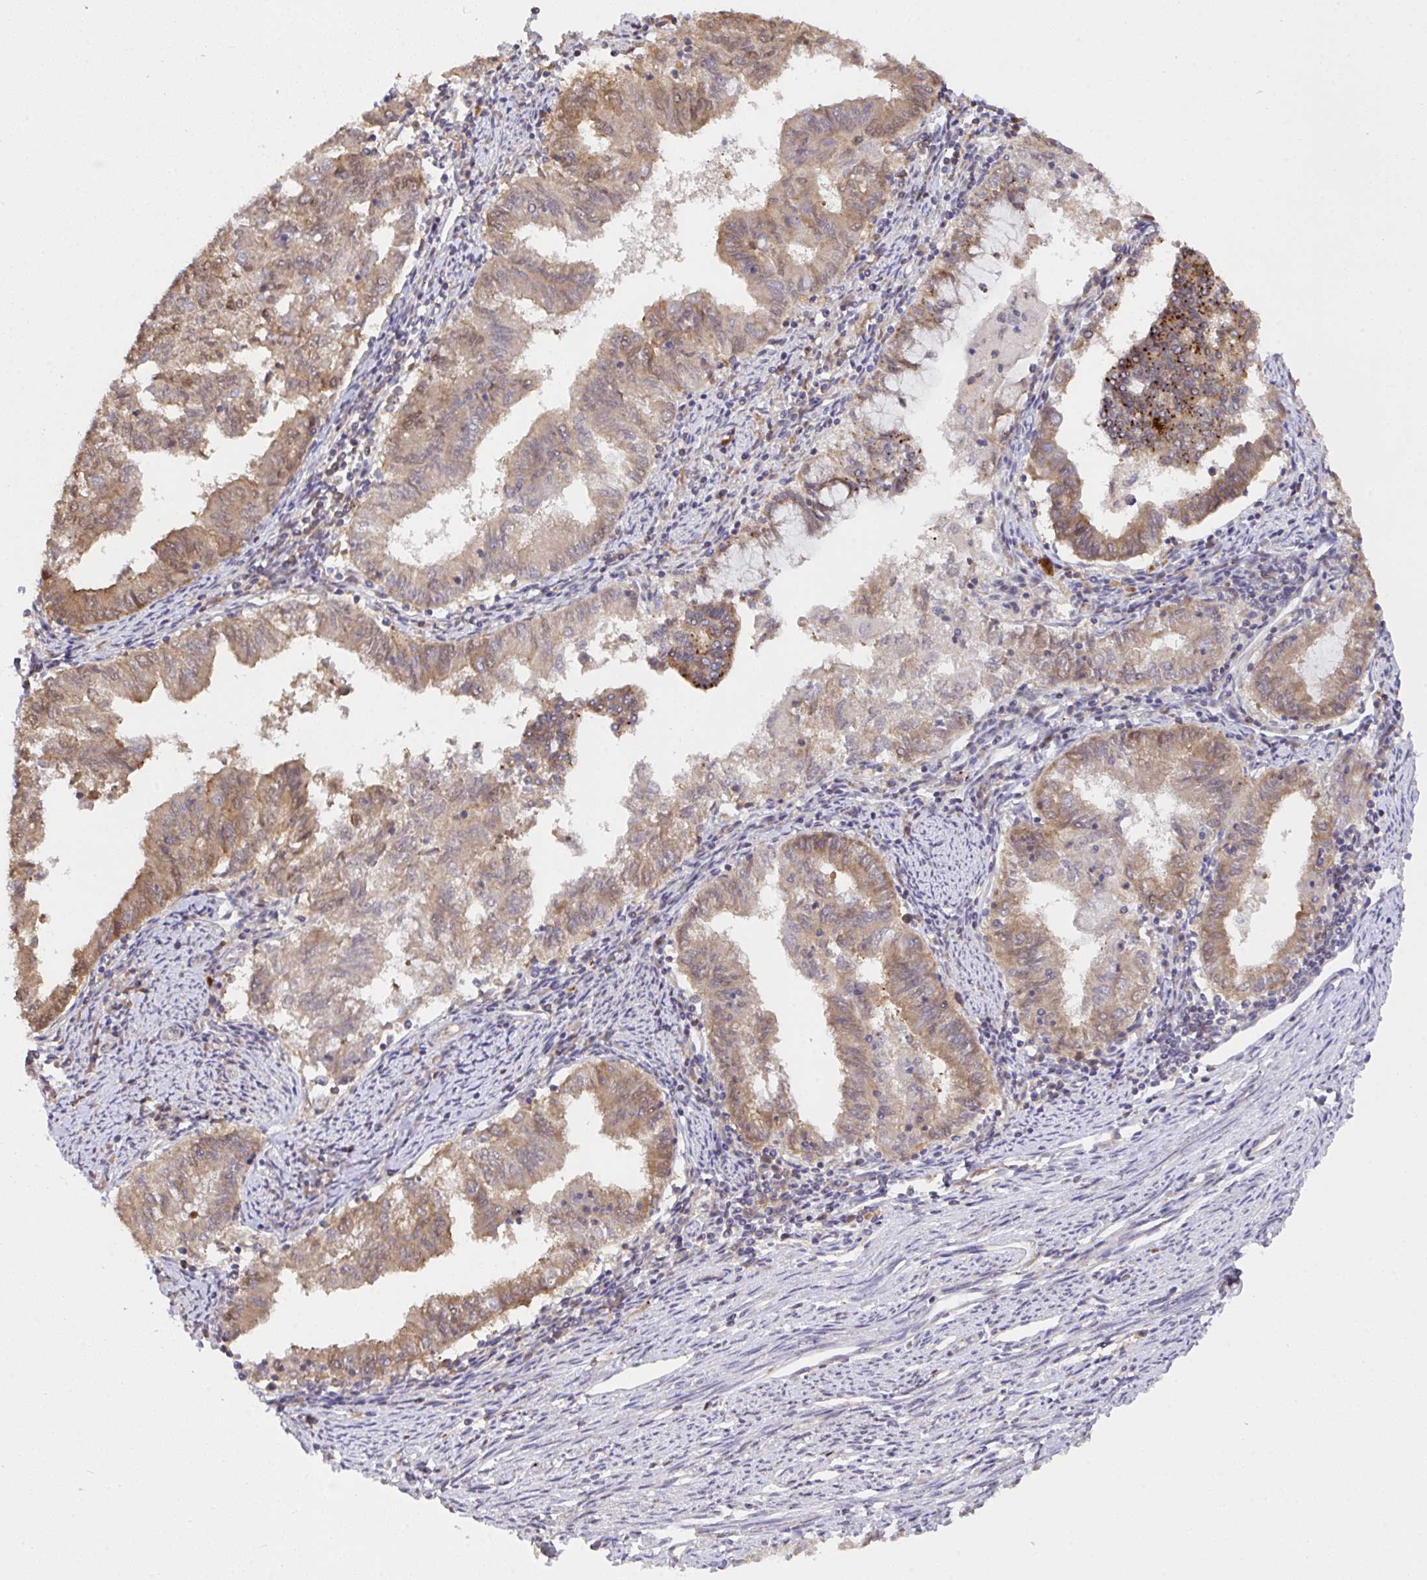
{"staining": {"intensity": "moderate", "quantity": ">75%", "location": "cytoplasmic/membranous"}, "tissue": "endometrial cancer", "cell_type": "Tumor cells", "image_type": "cancer", "snomed": [{"axis": "morphology", "description": "Adenocarcinoma, NOS"}, {"axis": "topography", "description": "Endometrium"}], "caption": "IHC staining of adenocarcinoma (endometrial), which shows medium levels of moderate cytoplasmic/membranous positivity in about >75% of tumor cells indicating moderate cytoplasmic/membranous protein staining. The staining was performed using DAB (3,3'-diaminobenzidine) (brown) for protein detection and nuclei were counterstained in hematoxylin (blue).", "gene": "C12orf57", "patient": {"sex": "female", "age": 79}}